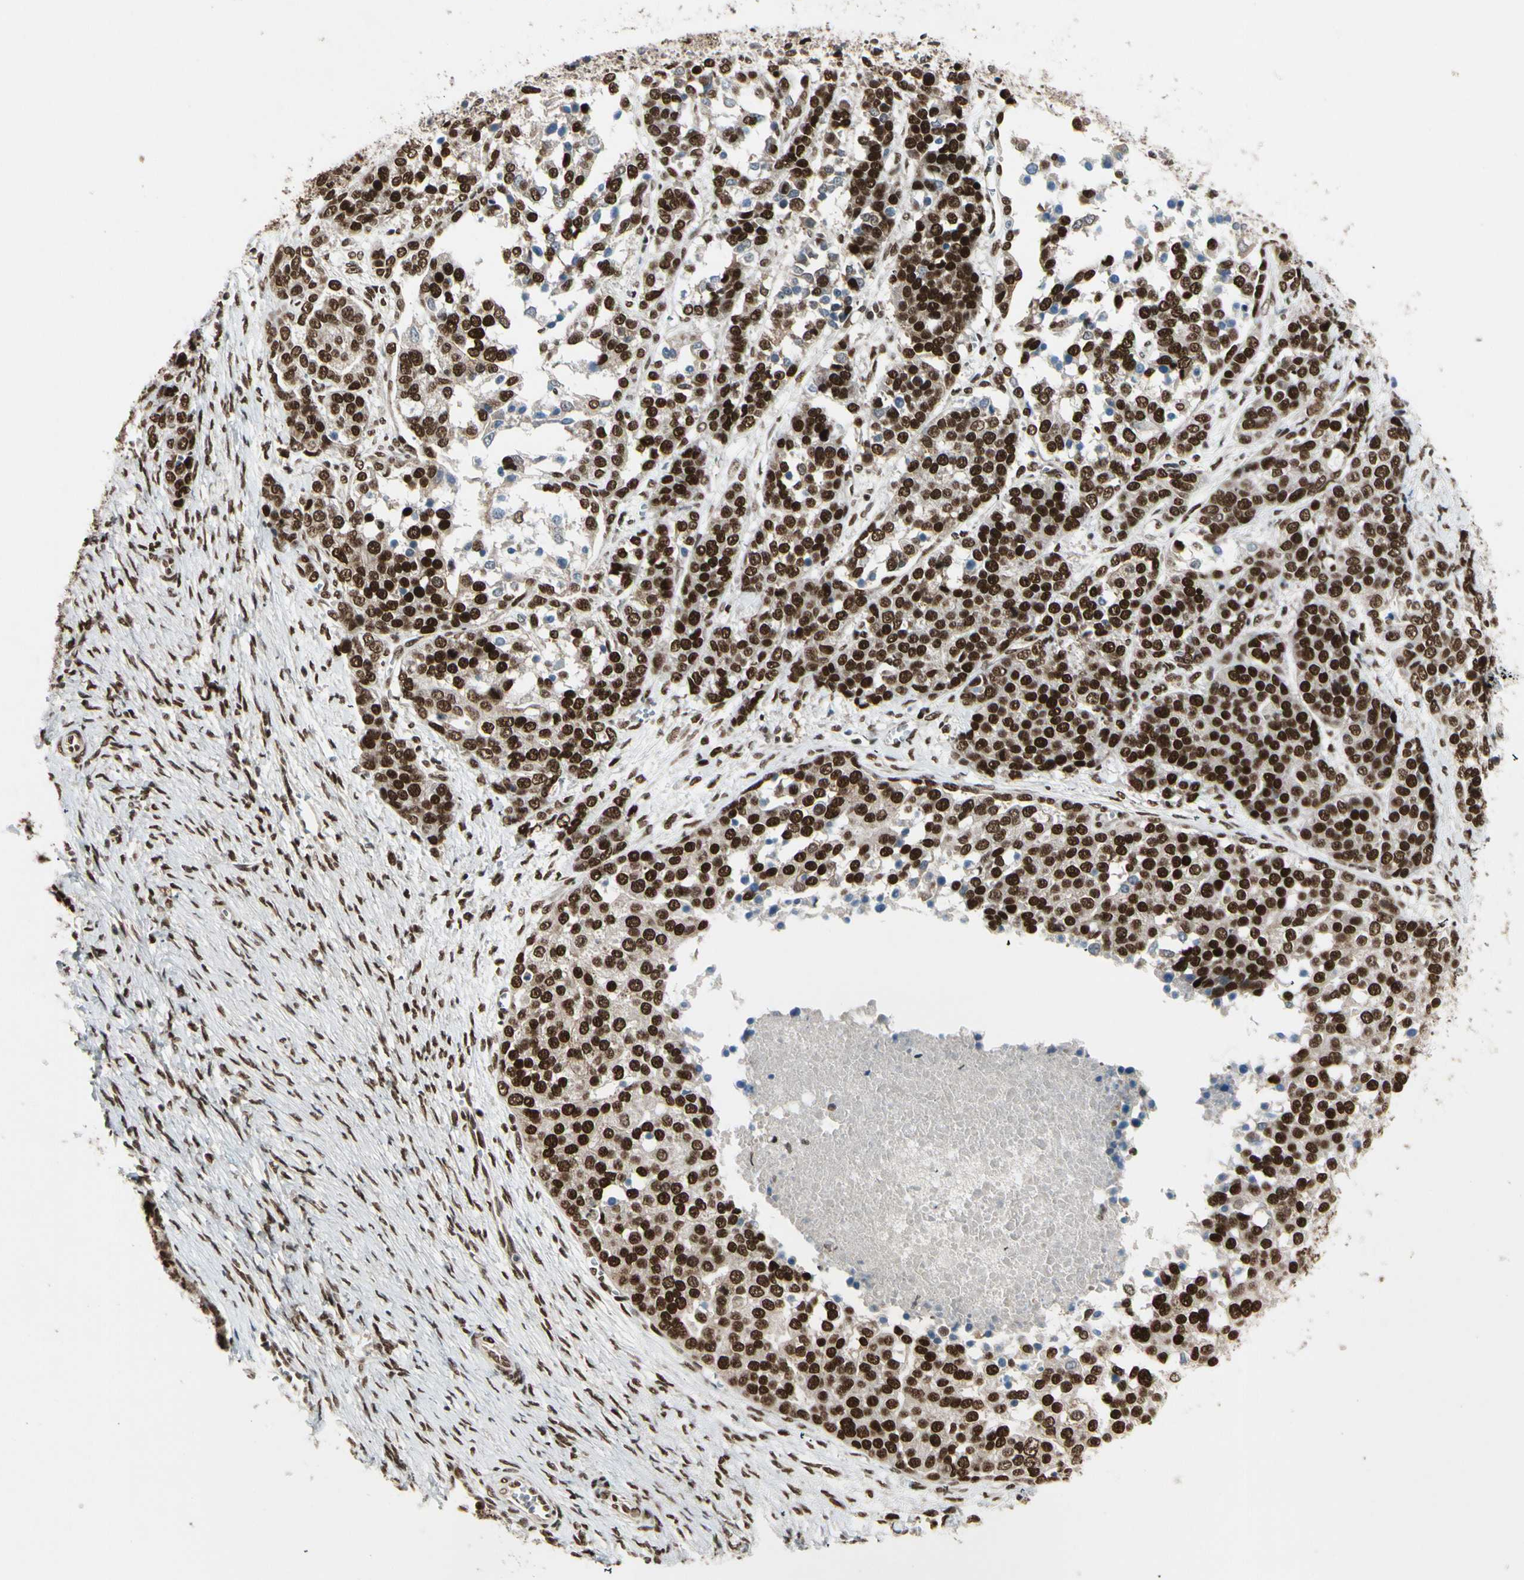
{"staining": {"intensity": "strong", "quantity": ">75%", "location": "nuclear"}, "tissue": "ovarian cancer", "cell_type": "Tumor cells", "image_type": "cancer", "snomed": [{"axis": "morphology", "description": "Cystadenocarcinoma, serous, NOS"}, {"axis": "topography", "description": "Ovary"}], "caption": "Brown immunohistochemical staining in human ovarian cancer (serous cystadenocarcinoma) demonstrates strong nuclear staining in about >75% of tumor cells.", "gene": "CHAMP1", "patient": {"sex": "female", "age": 44}}